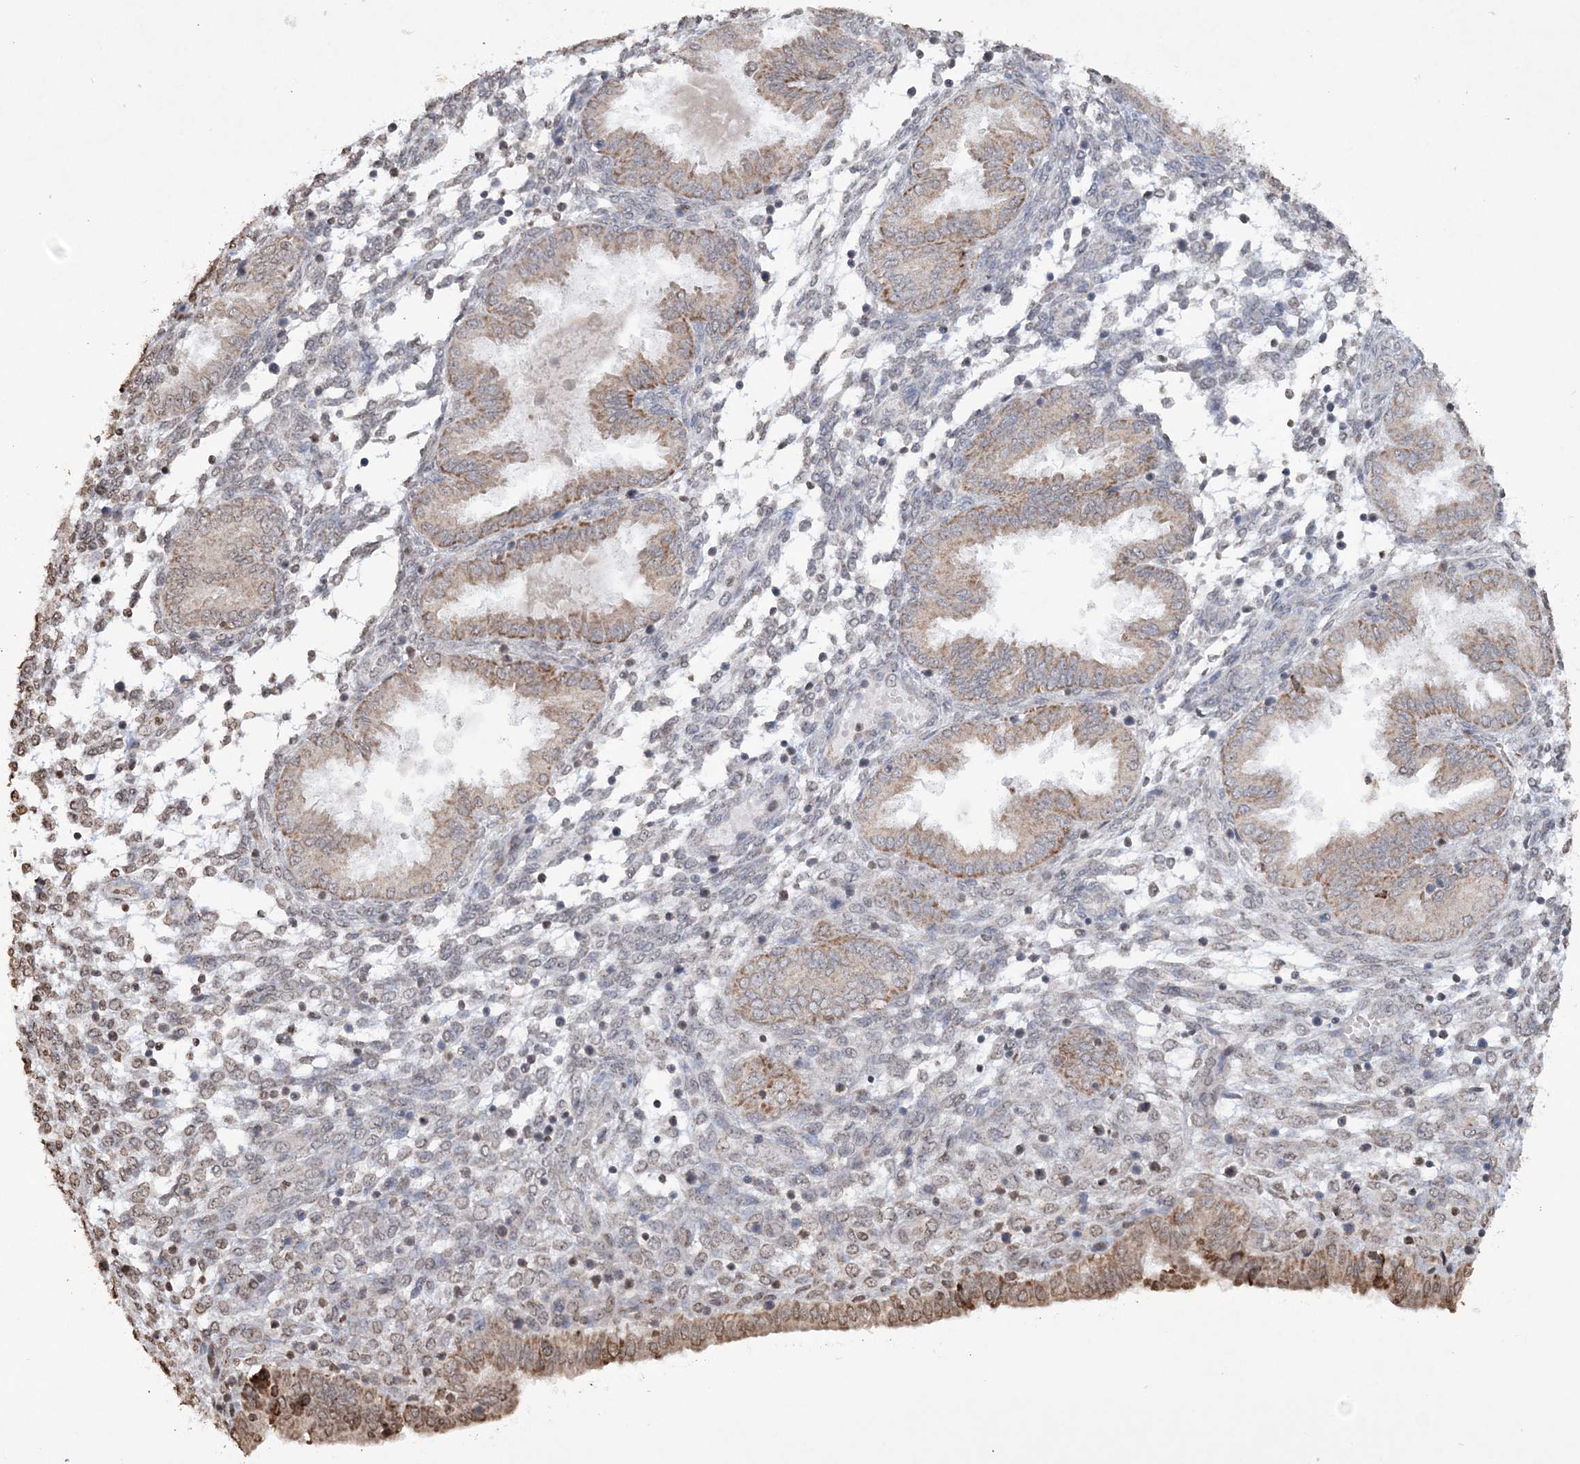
{"staining": {"intensity": "moderate", "quantity": "<25%", "location": "nuclear"}, "tissue": "endometrium", "cell_type": "Cells in endometrial stroma", "image_type": "normal", "snomed": [{"axis": "morphology", "description": "Normal tissue, NOS"}, {"axis": "topography", "description": "Endometrium"}], "caption": "An immunohistochemistry image of normal tissue is shown. Protein staining in brown labels moderate nuclear positivity in endometrium within cells in endometrial stroma.", "gene": "TTC7A", "patient": {"sex": "female", "age": 33}}